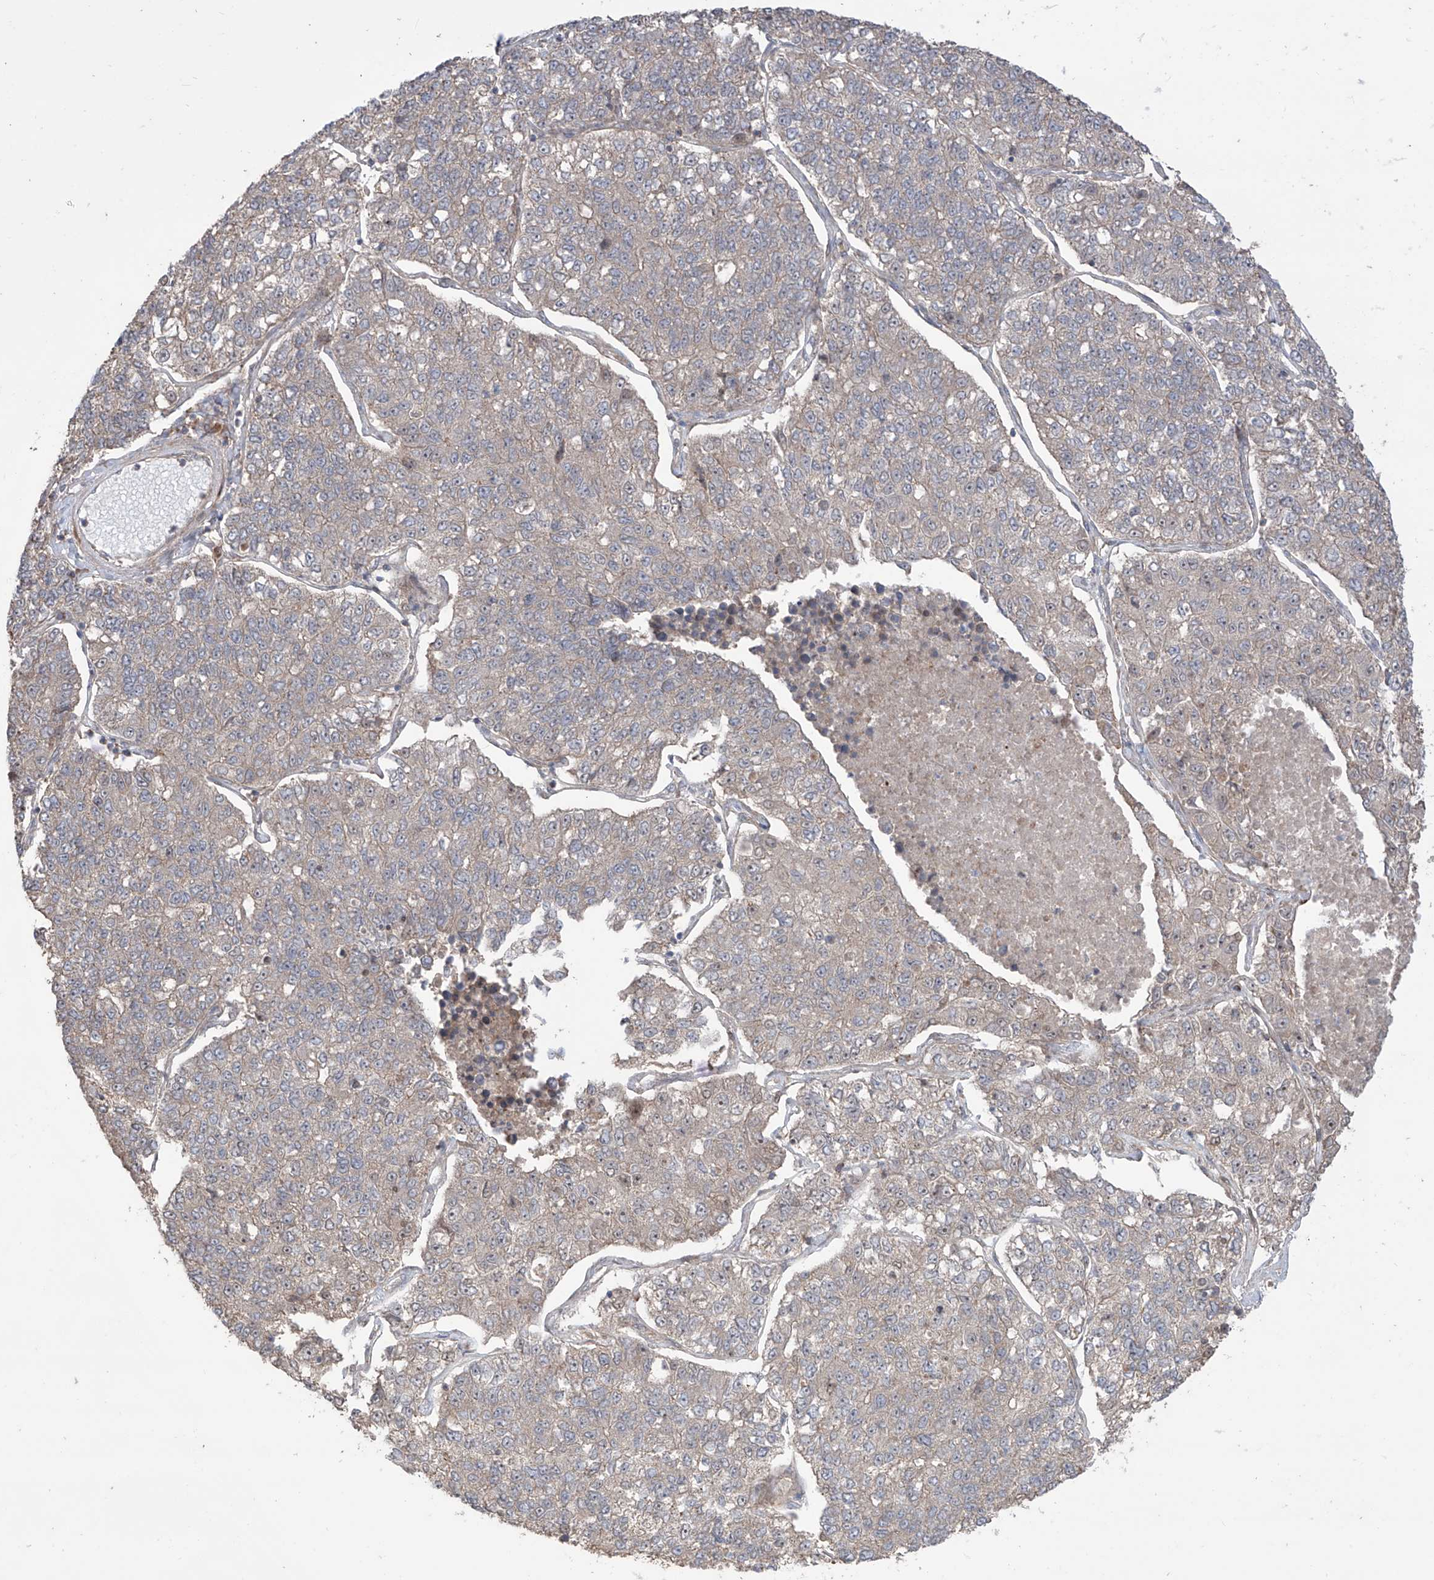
{"staining": {"intensity": "weak", "quantity": "<25%", "location": "cytoplasmic/membranous"}, "tissue": "lung cancer", "cell_type": "Tumor cells", "image_type": "cancer", "snomed": [{"axis": "morphology", "description": "Adenocarcinoma, NOS"}, {"axis": "topography", "description": "Lung"}], "caption": "Human adenocarcinoma (lung) stained for a protein using immunohistochemistry (IHC) demonstrates no staining in tumor cells.", "gene": "LRRC74A", "patient": {"sex": "male", "age": 49}}